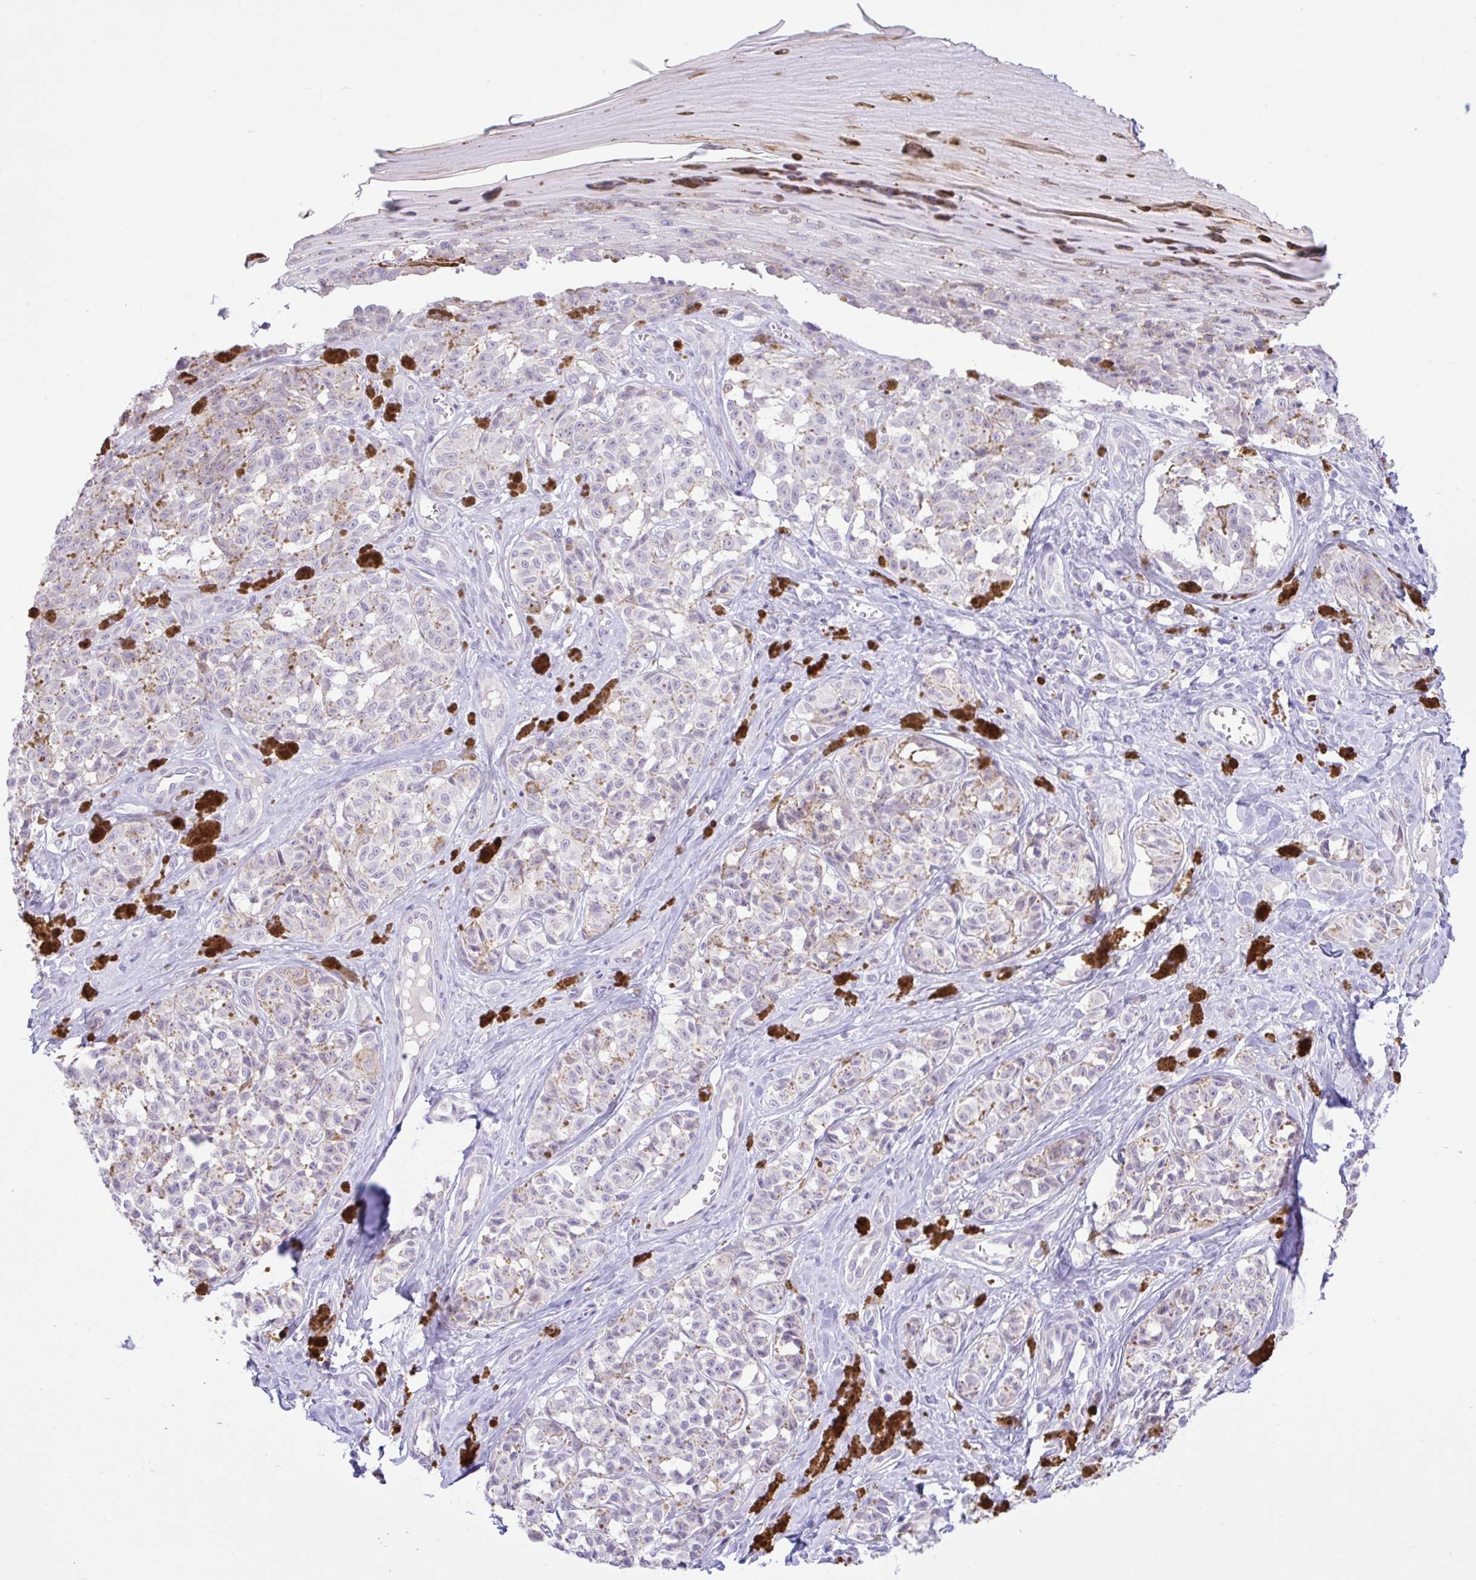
{"staining": {"intensity": "negative", "quantity": "none", "location": "none"}, "tissue": "melanoma", "cell_type": "Tumor cells", "image_type": "cancer", "snomed": [{"axis": "morphology", "description": "Malignant melanoma, NOS"}, {"axis": "topography", "description": "Skin"}], "caption": "There is no significant positivity in tumor cells of malignant melanoma. Nuclei are stained in blue.", "gene": "ZNF101", "patient": {"sex": "female", "age": 65}}